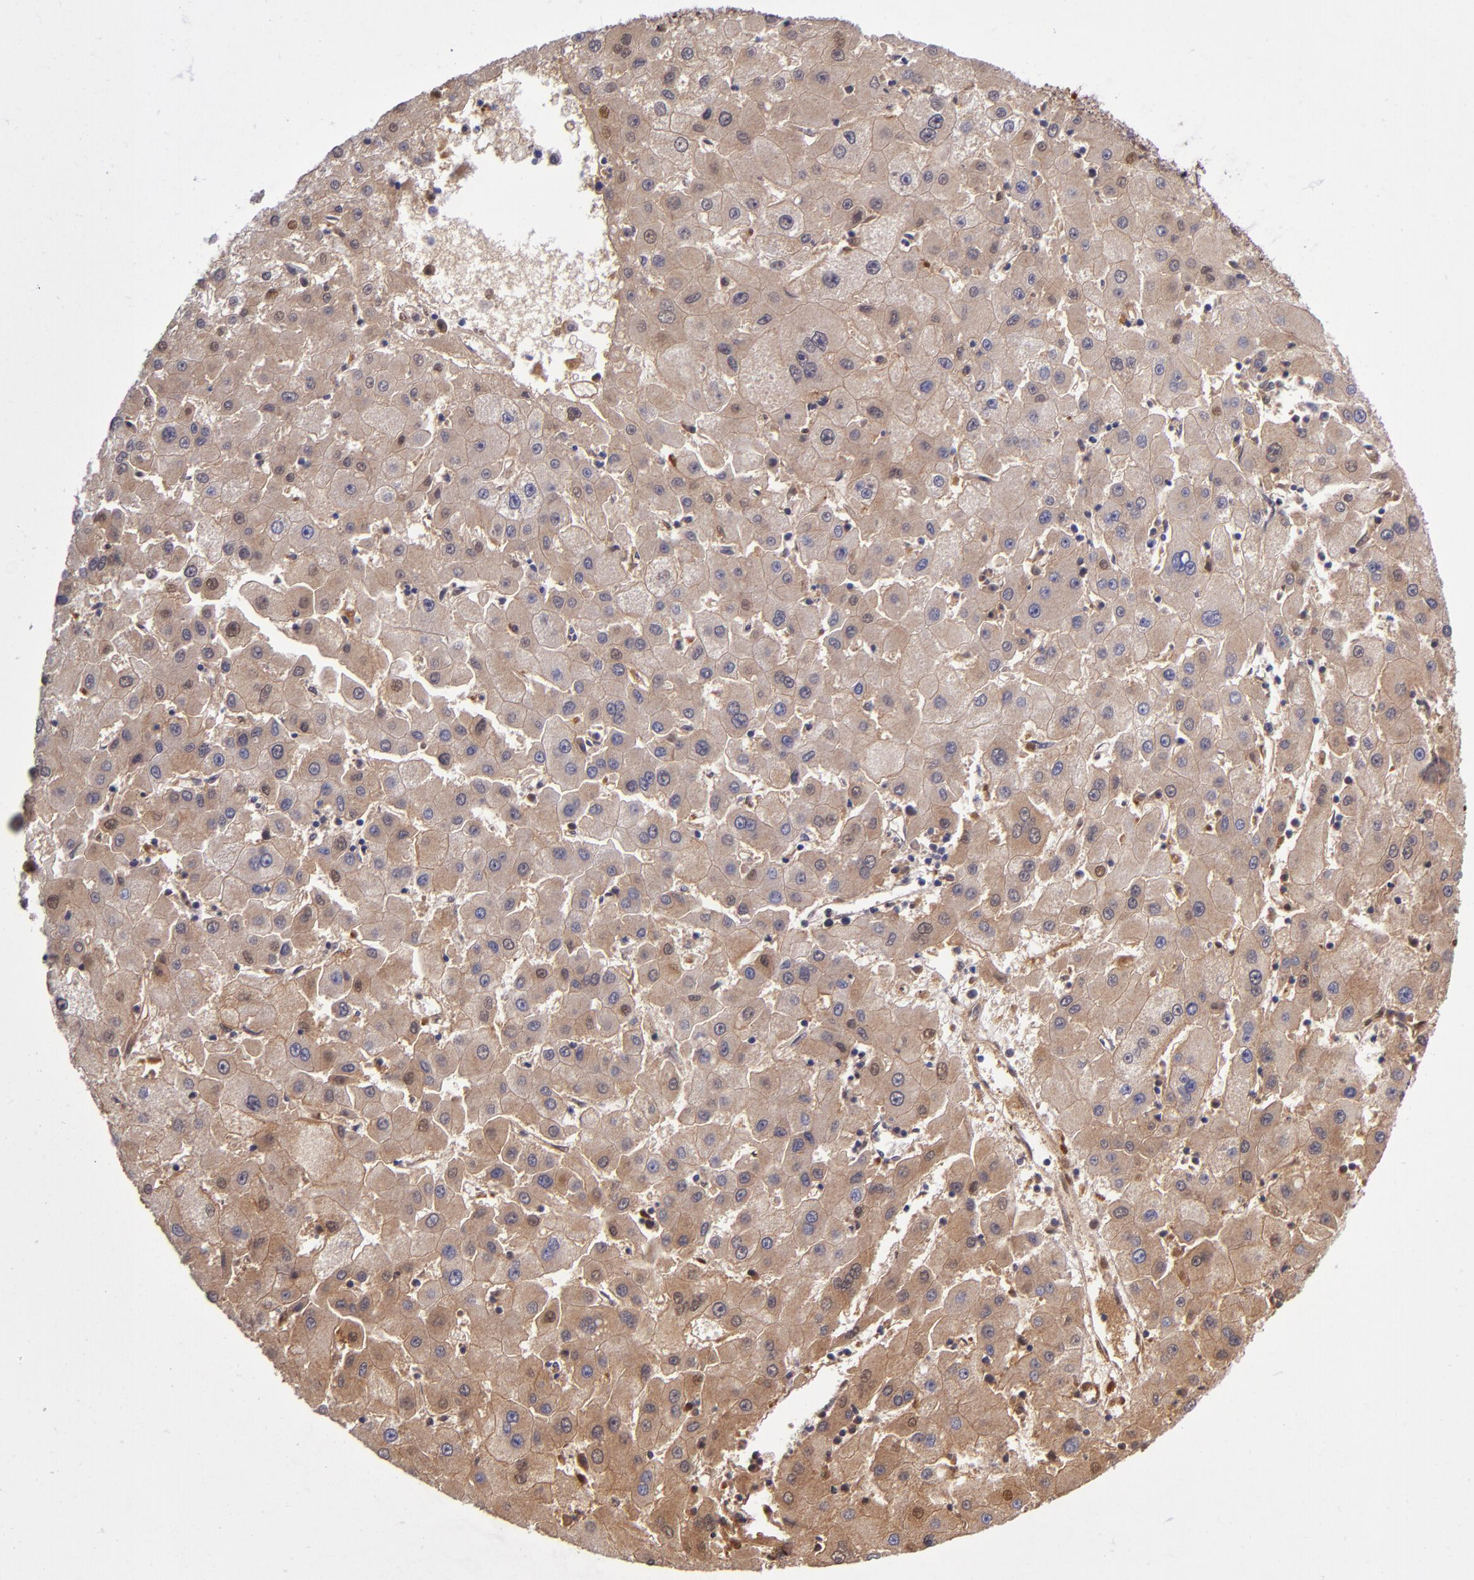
{"staining": {"intensity": "strong", "quantity": ">75%", "location": "cytoplasmic/membranous"}, "tissue": "liver cancer", "cell_type": "Tumor cells", "image_type": "cancer", "snomed": [{"axis": "morphology", "description": "Carcinoma, Hepatocellular, NOS"}, {"axis": "topography", "description": "Liver"}], "caption": "Immunohistochemistry (IHC) staining of liver cancer (hepatocellular carcinoma), which shows high levels of strong cytoplasmic/membranous staining in approximately >75% of tumor cells indicating strong cytoplasmic/membranous protein positivity. The staining was performed using DAB (brown) for protein detection and nuclei were counterstained in hematoxylin (blue).", "gene": "CLEC3B", "patient": {"sex": "male", "age": 72}}